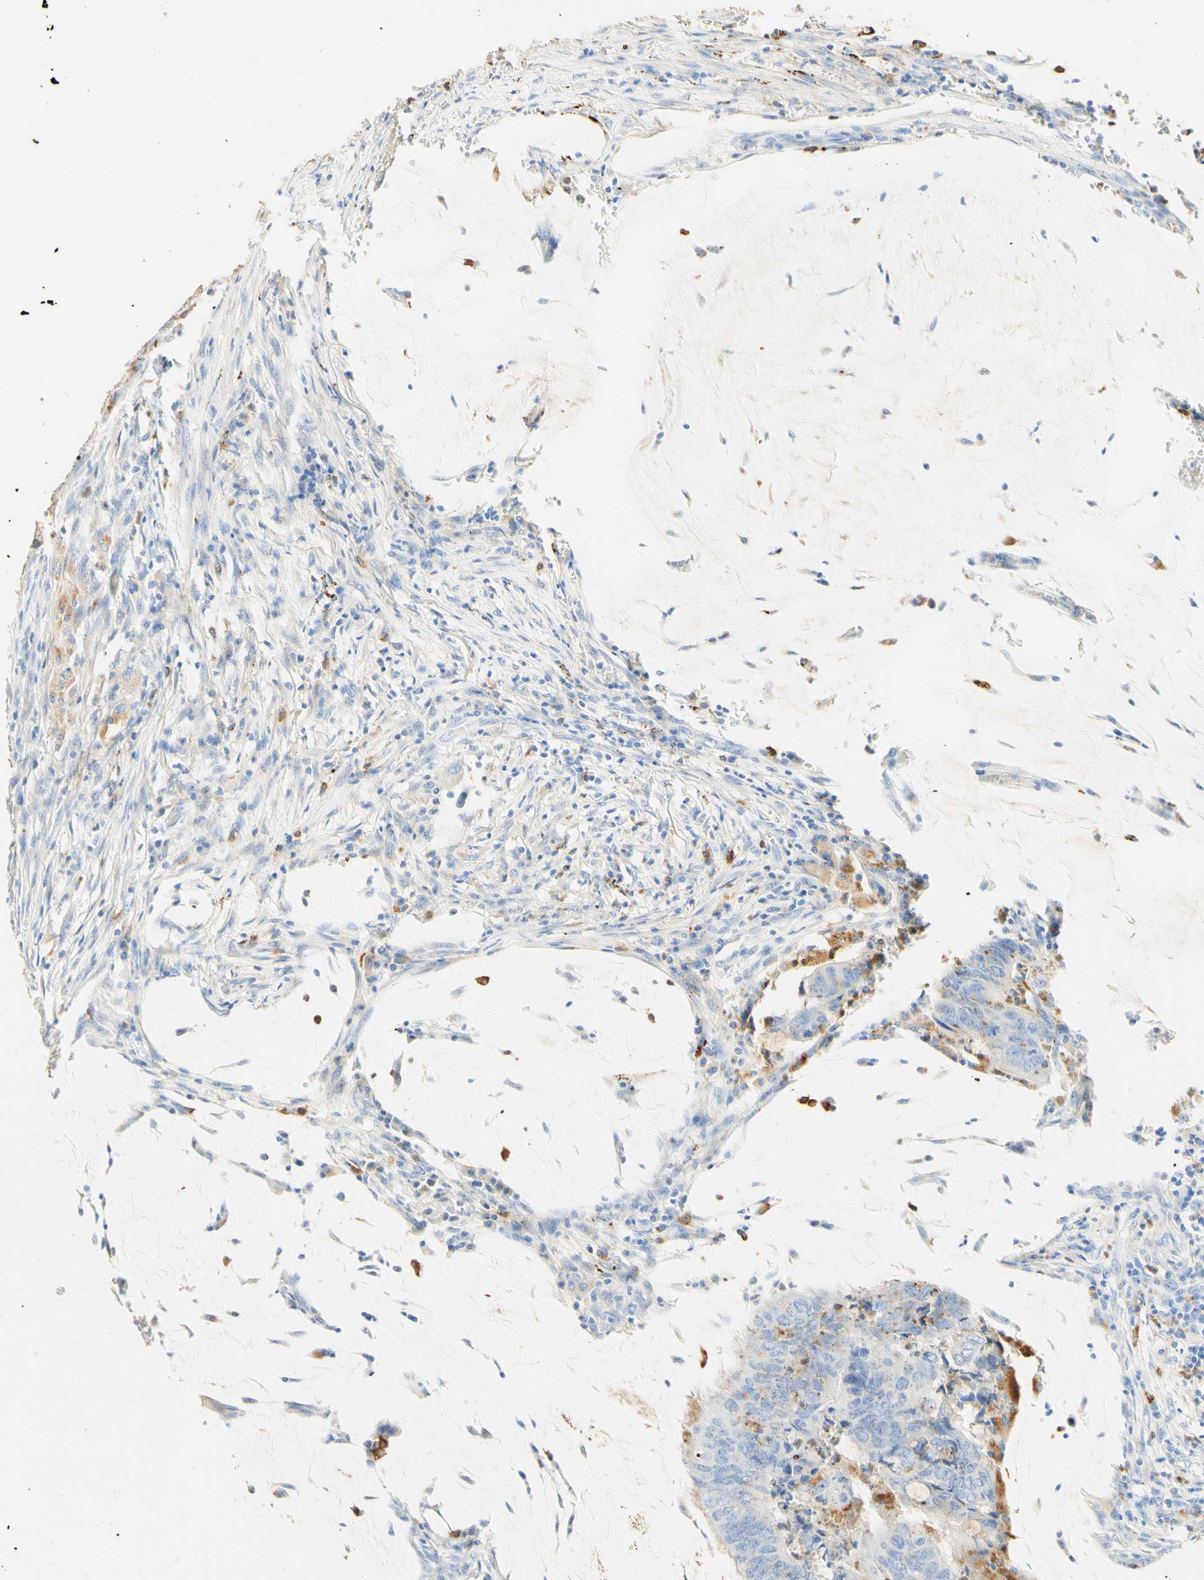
{"staining": {"intensity": "weak", "quantity": ">75%", "location": "cytoplasmic/membranous"}, "tissue": "colorectal cancer", "cell_type": "Tumor cells", "image_type": "cancer", "snomed": [{"axis": "morphology", "description": "Normal tissue, NOS"}, {"axis": "morphology", "description": "Adenocarcinoma, NOS"}, {"axis": "topography", "description": "Rectum"}, {"axis": "topography", "description": "Peripheral nerve tissue"}], "caption": "Protein analysis of colorectal cancer tissue displays weak cytoplasmic/membranous staining in approximately >75% of tumor cells.", "gene": "CD63", "patient": {"sex": "male", "age": 92}}